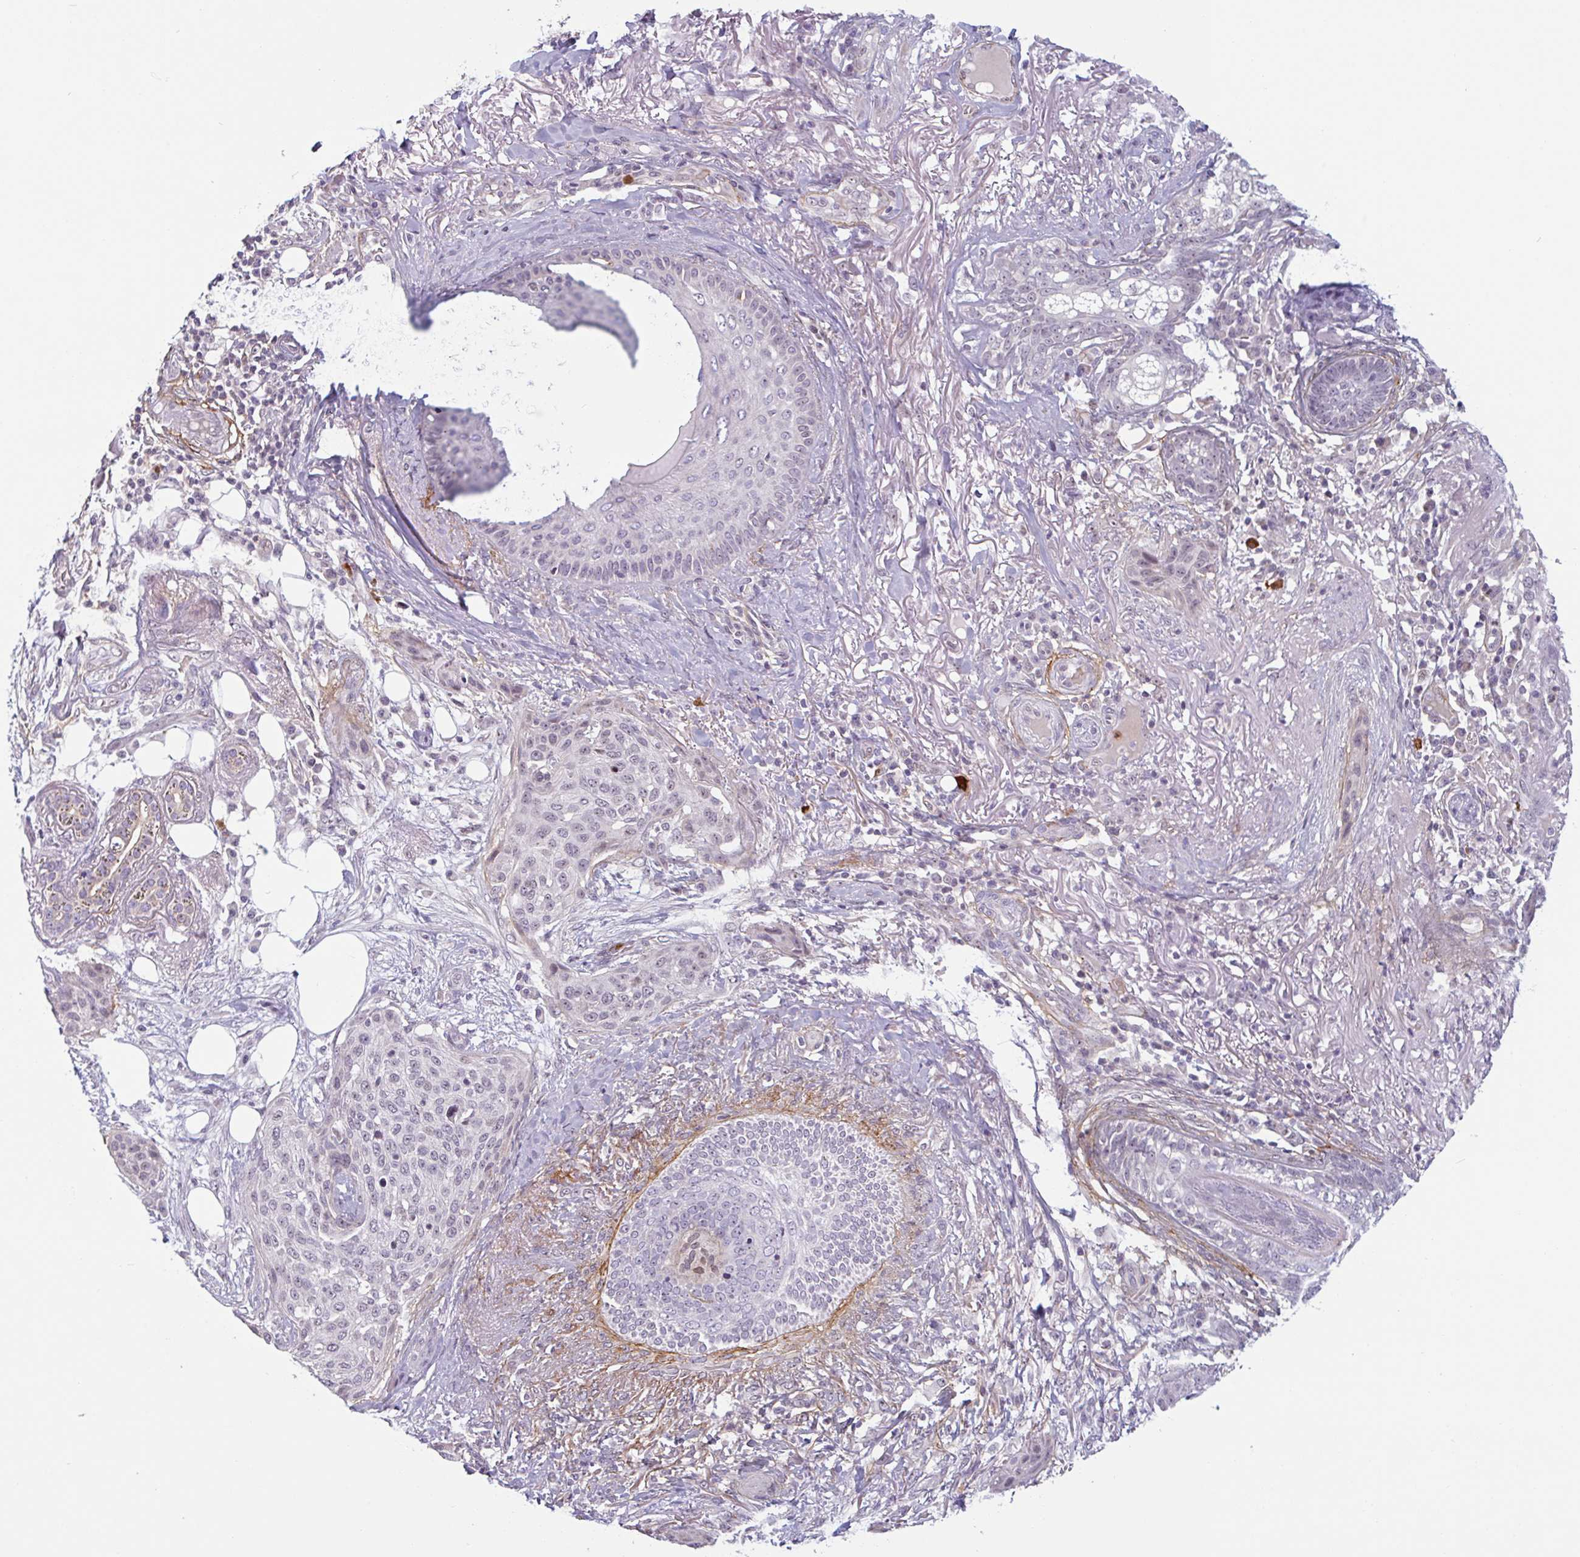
{"staining": {"intensity": "negative", "quantity": "none", "location": "none"}, "tissue": "skin cancer", "cell_type": "Tumor cells", "image_type": "cancer", "snomed": [{"axis": "morphology", "description": "Squamous cell carcinoma, NOS"}, {"axis": "topography", "description": "Skin"}], "caption": "Tumor cells show no significant positivity in skin cancer. (Stains: DAB immunohistochemistry (IHC) with hematoxylin counter stain, Microscopy: brightfield microscopy at high magnification).", "gene": "TMEM119", "patient": {"sex": "female", "age": 87}}